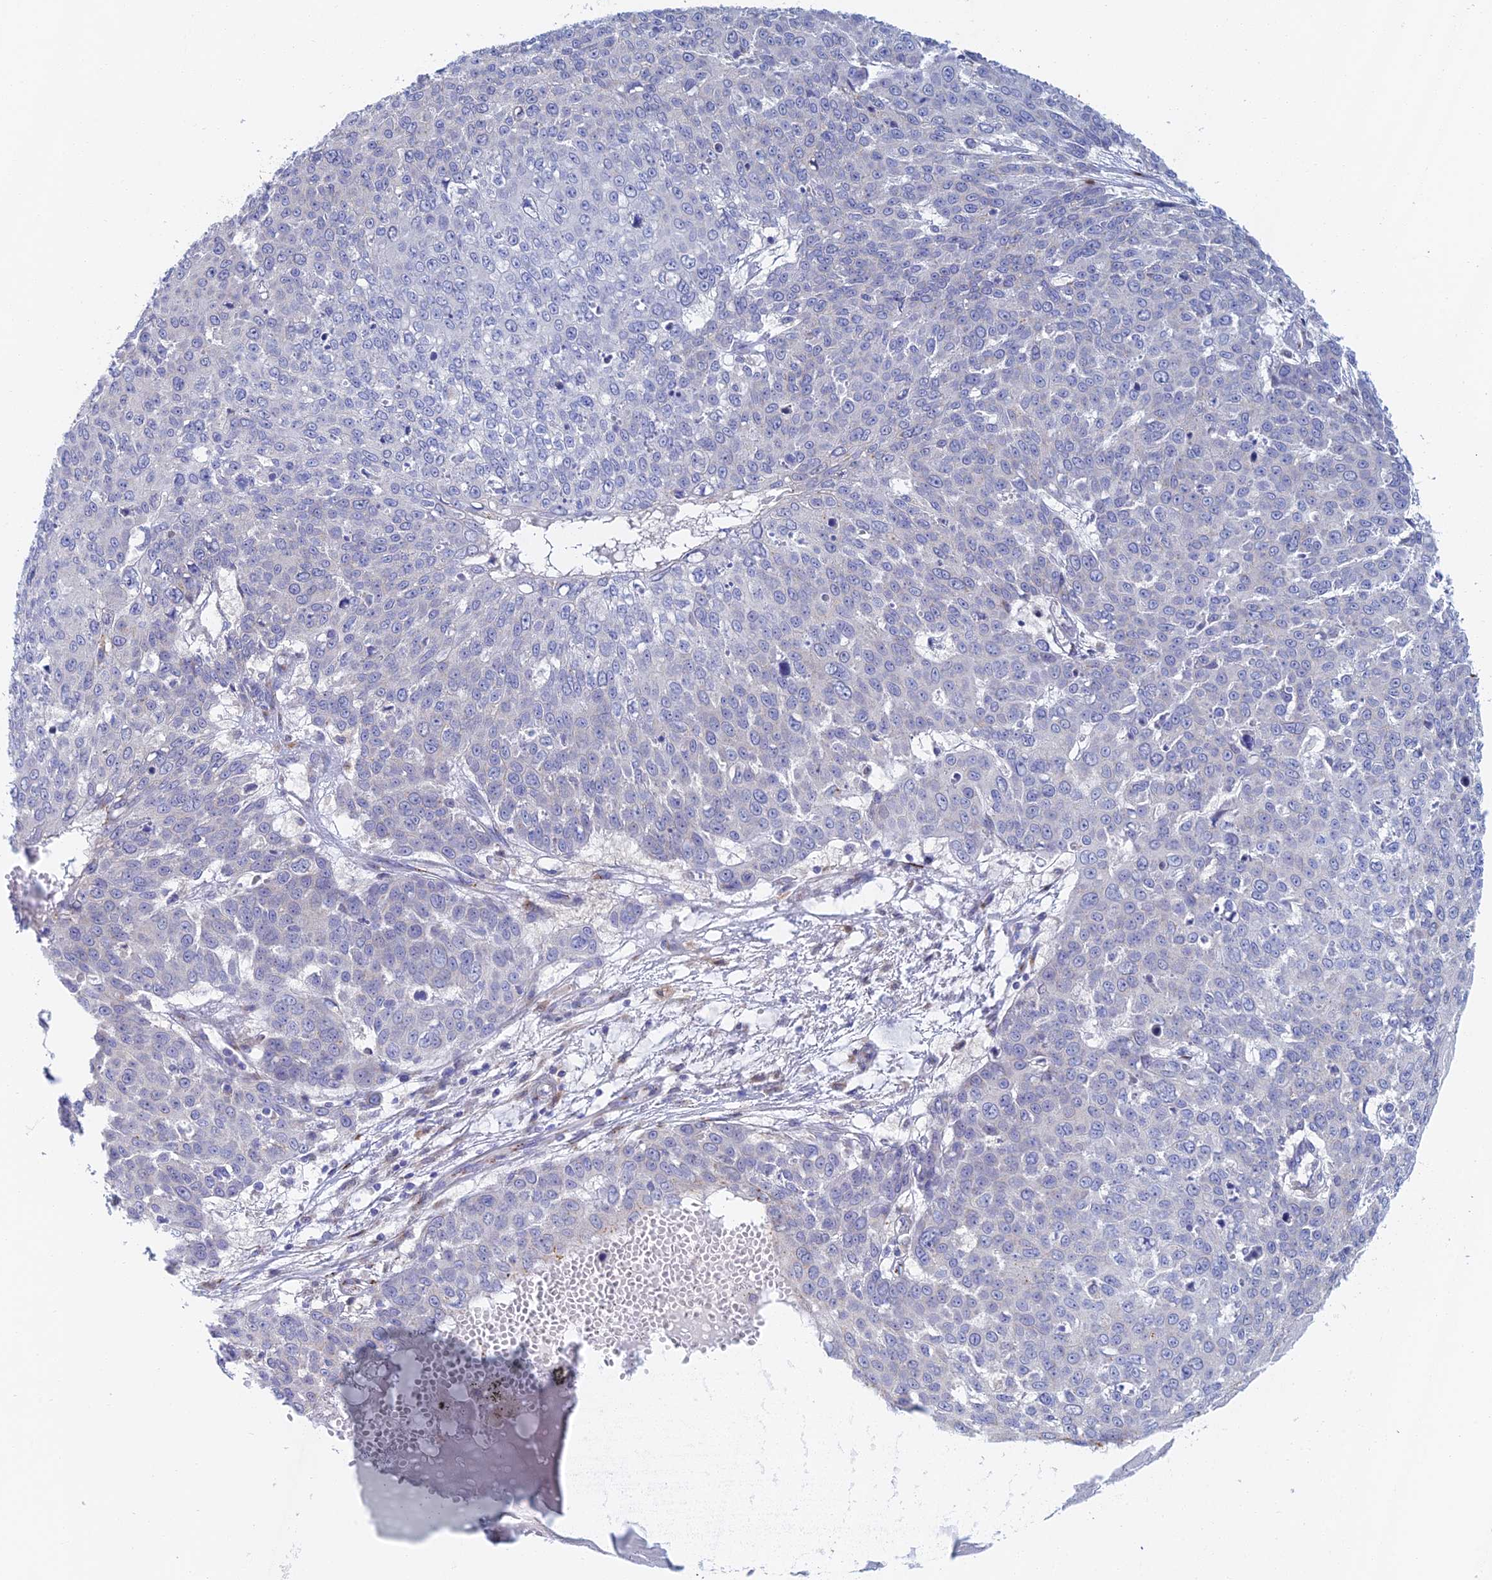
{"staining": {"intensity": "negative", "quantity": "none", "location": "none"}, "tissue": "skin cancer", "cell_type": "Tumor cells", "image_type": "cancer", "snomed": [{"axis": "morphology", "description": "Squamous cell carcinoma, NOS"}, {"axis": "topography", "description": "Skin"}], "caption": "Immunohistochemistry (IHC) image of neoplastic tissue: human skin cancer (squamous cell carcinoma) stained with DAB (3,3'-diaminobenzidine) reveals no significant protein positivity in tumor cells.", "gene": "SLC24A3", "patient": {"sex": "male", "age": 71}}